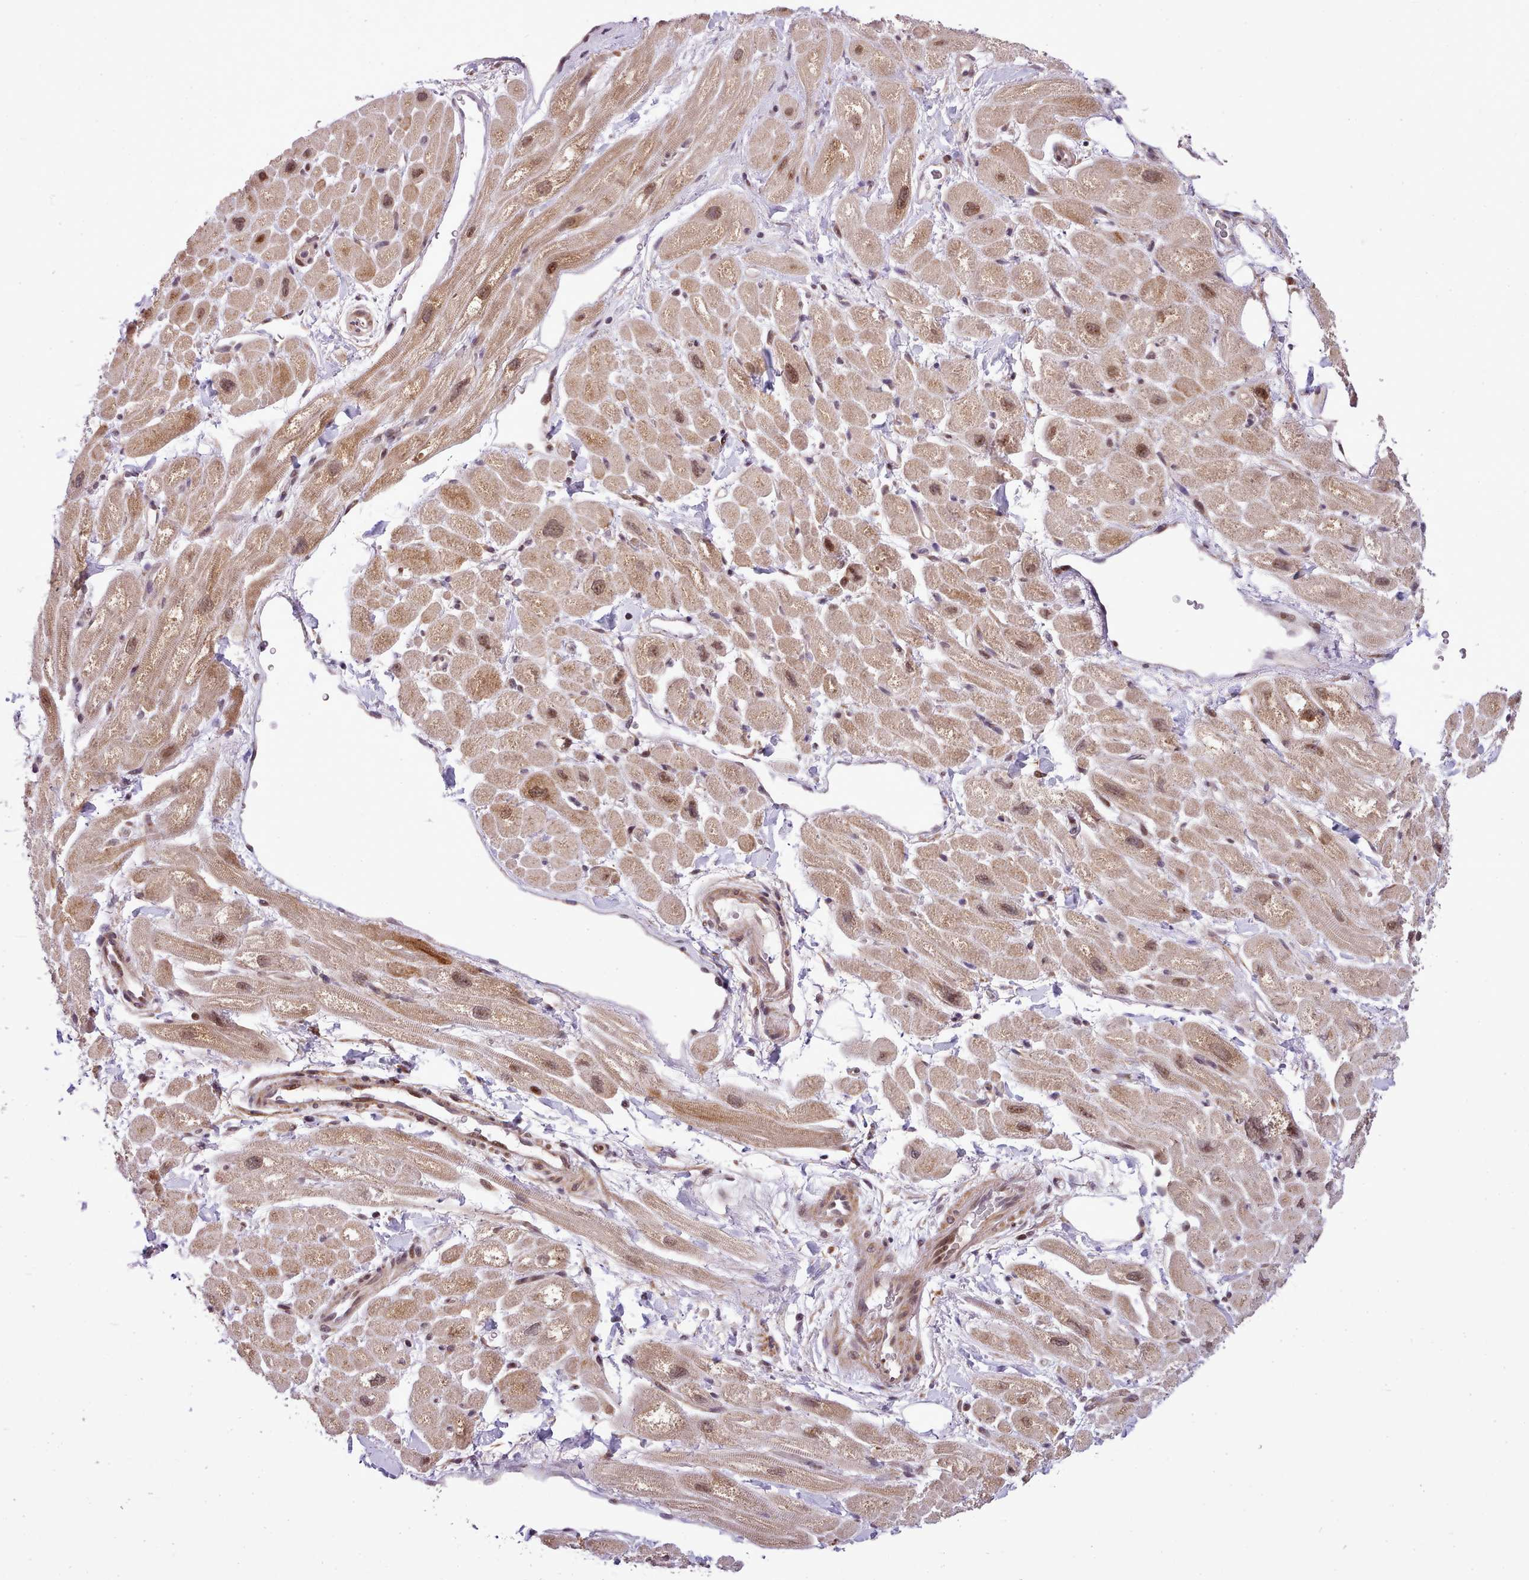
{"staining": {"intensity": "strong", "quantity": ">75%", "location": "cytoplasmic/membranous,nuclear"}, "tissue": "heart muscle", "cell_type": "Cardiomyocytes", "image_type": "normal", "snomed": [{"axis": "morphology", "description": "Normal tissue, NOS"}, {"axis": "topography", "description": "Heart"}], "caption": "Protein staining of benign heart muscle reveals strong cytoplasmic/membranous,nuclear staining in approximately >75% of cardiomyocytes.", "gene": "HOXB7", "patient": {"sex": "male", "age": 65}}